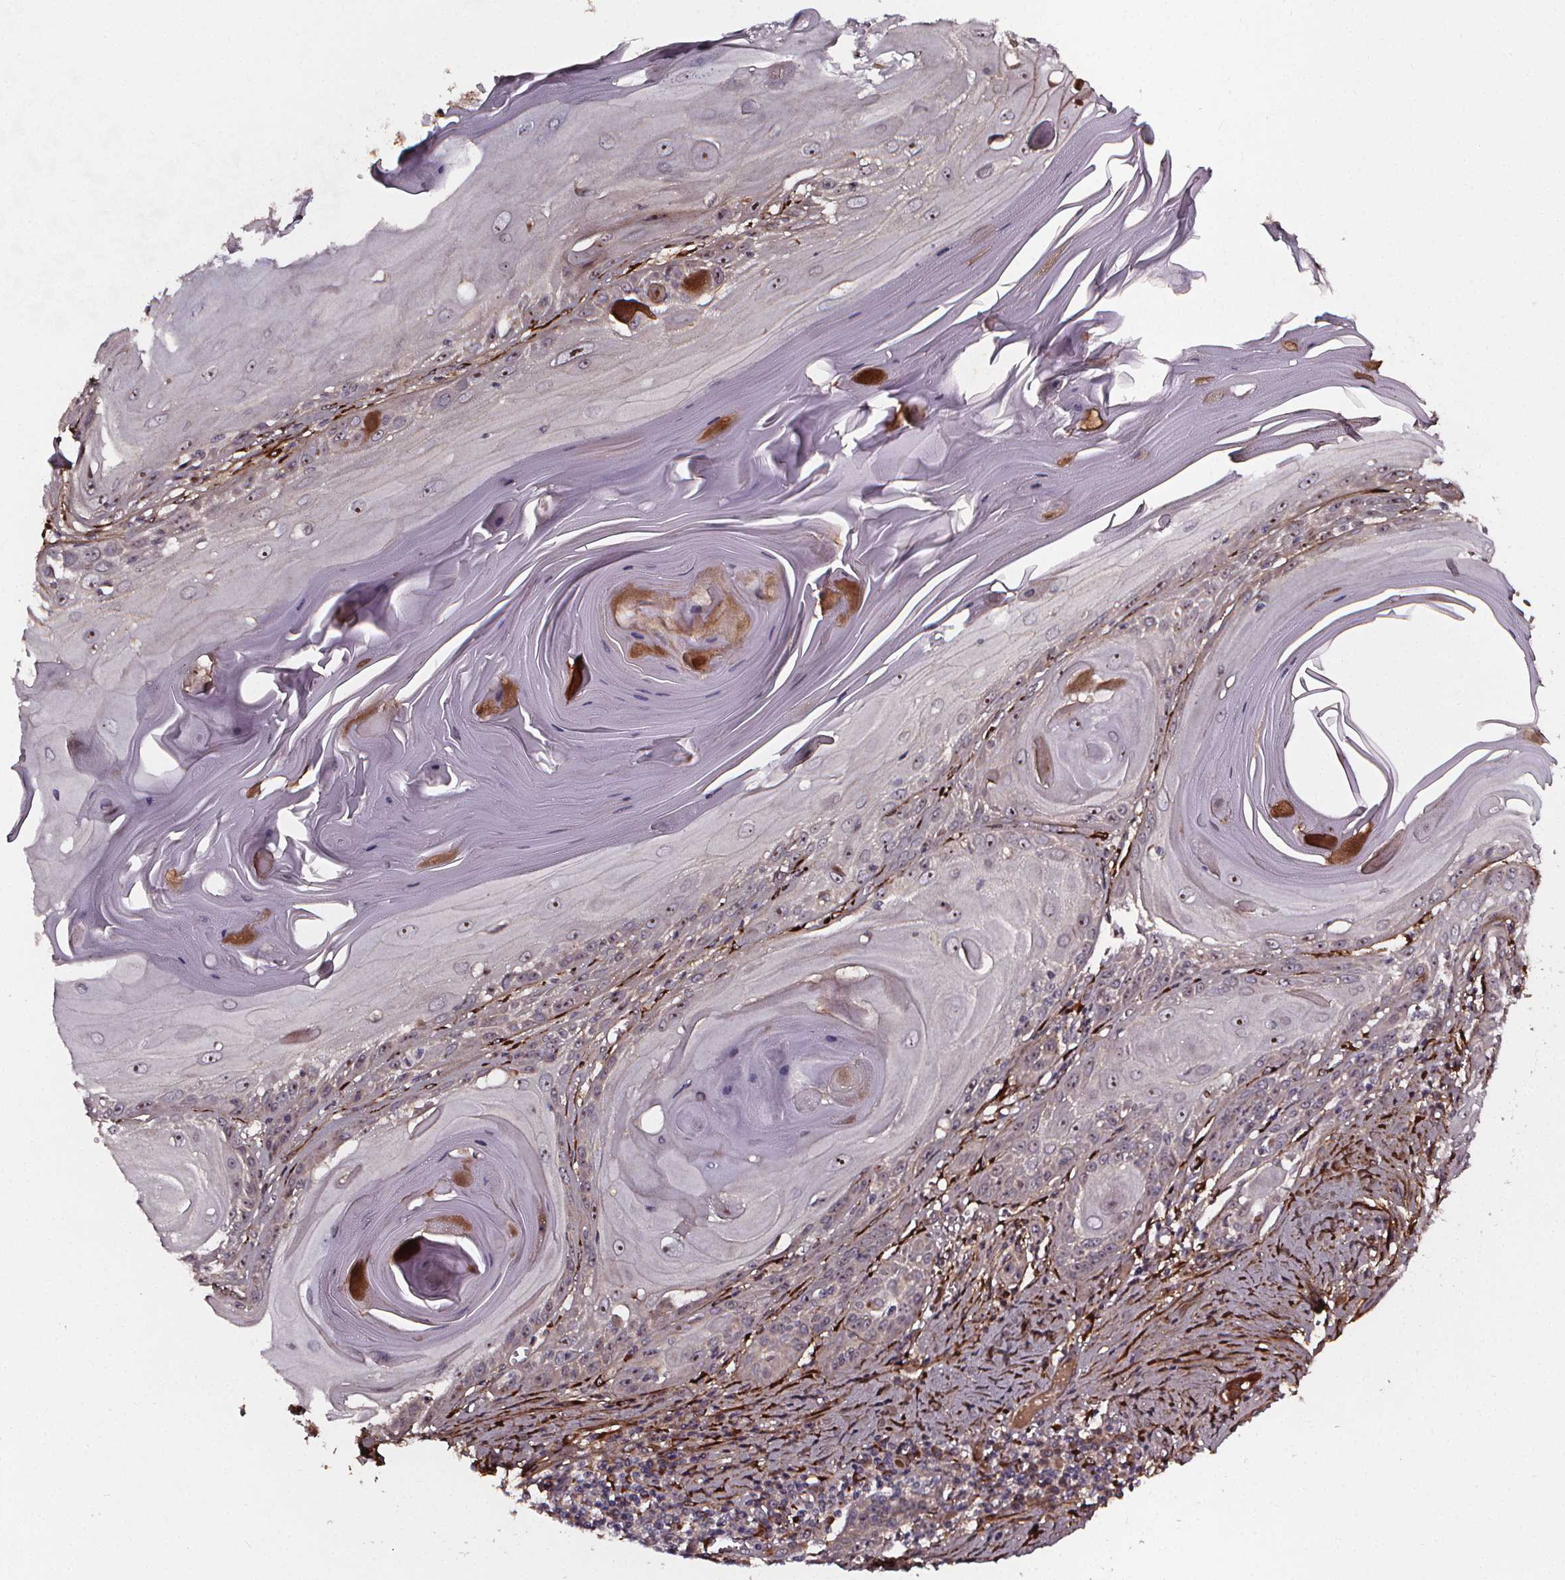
{"staining": {"intensity": "negative", "quantity": "none", "location": "none"}, "tissue": "skin cancer", "cell_type": "Tumor cells", "image_type": "cancer", "snomed": [{"axis": "morphology", "description": "Squamous cell carcinoma, NOS"}, {"axis": "topography", "description": "Skin"}, {"axis": "topography", "description": "Vulva"}], "caption": "IHC of squamous cell carcinoma (skin) demonstrates no expression in tumor cells.", "gene": "AEBP1", "patient": {"sex": "female", "age": 85}}